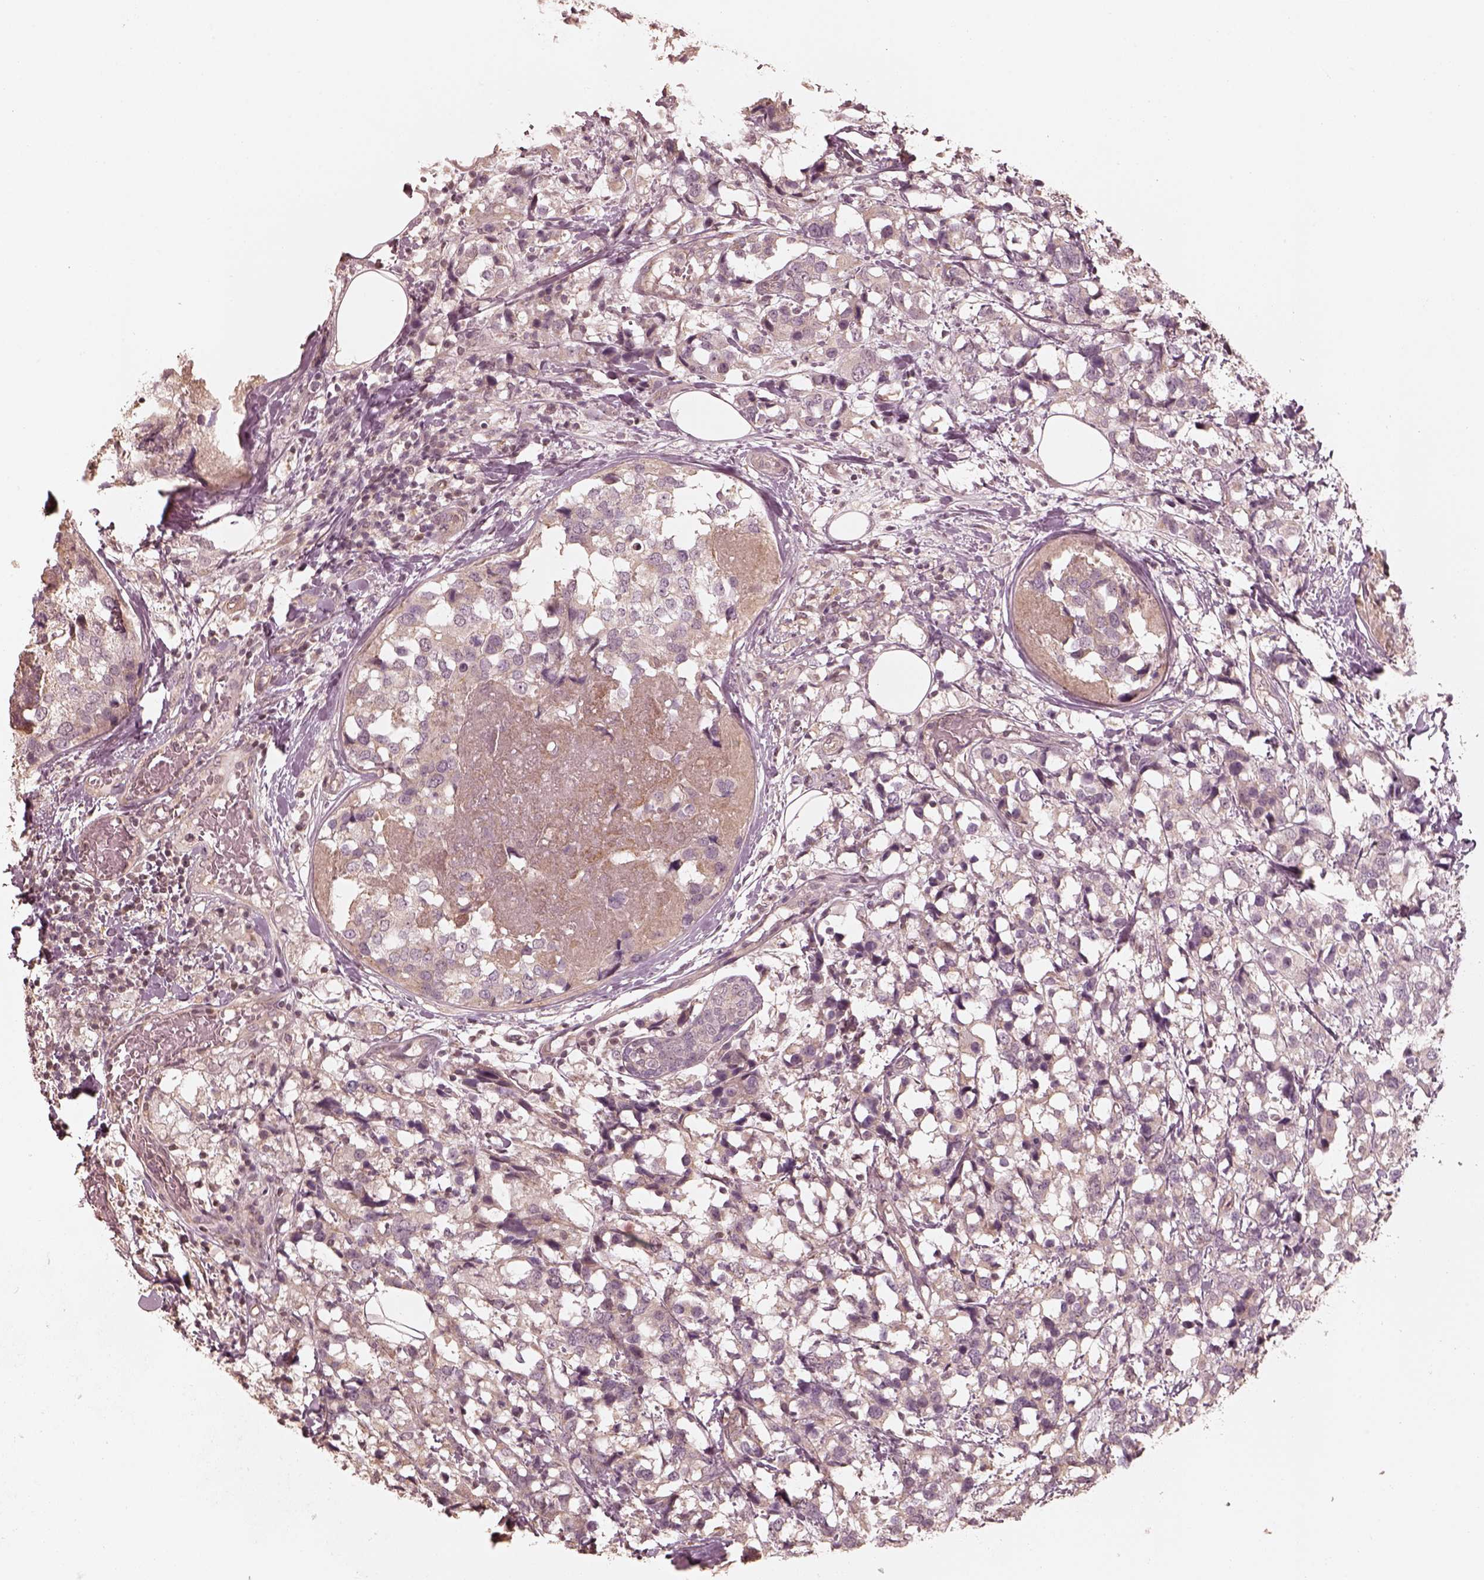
{"staining": {"intensity": "negative", "quantity": "none", "location": "none"}, "tissue": "breast cancer", "cell_type": "Tumor cells", "image_type": "cancer", "snomed": [{"axis": "morphology", "description": "Lobular carcinoma"}, {"axis": "topography", "description": "Breast"}], "caption": "Histopathology image shows no significant protein staining in tumor cells of breast cancer.", "gene": "KIF5C", "patient": {"sex": "female", "age": 59}}